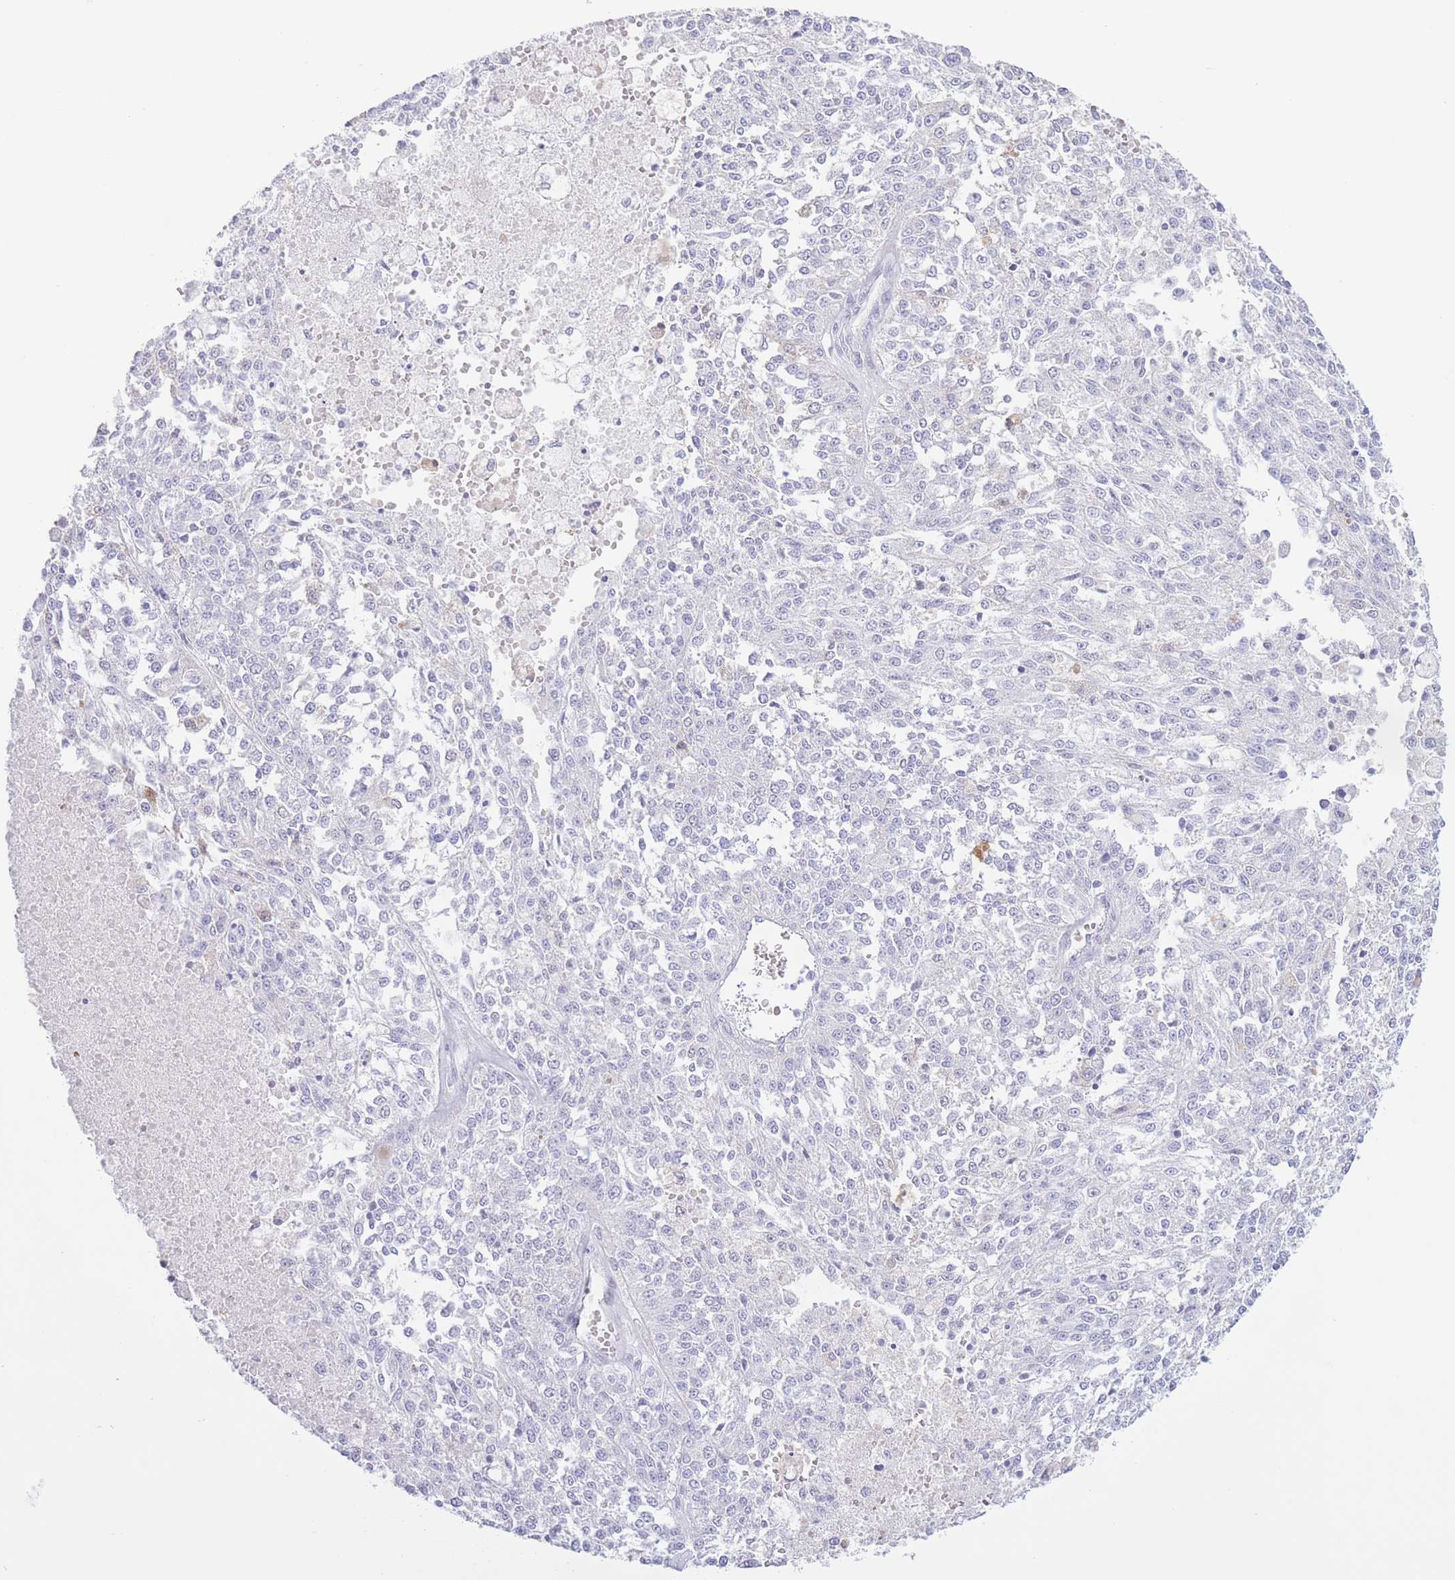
{"staining": {"intensity": "negative", "quantity": "none", "location": "none"}, "tissue": "melanoma", "cell_type": "Tumor cells", "image_type": "cancer", "snomed": [{"axis": "morphology", "description": "Malignant melanoma, NOS"}, {"axis": "topography", "description": "Skin"}], "caption": "DAB (3,3'-diaminobenzidine) immunohistochemical staining of human malignant melanoma exhibits no significant expression in tumor cells.", "gene": "PKLR", "patient": {"sex": "female", "age": 64}}